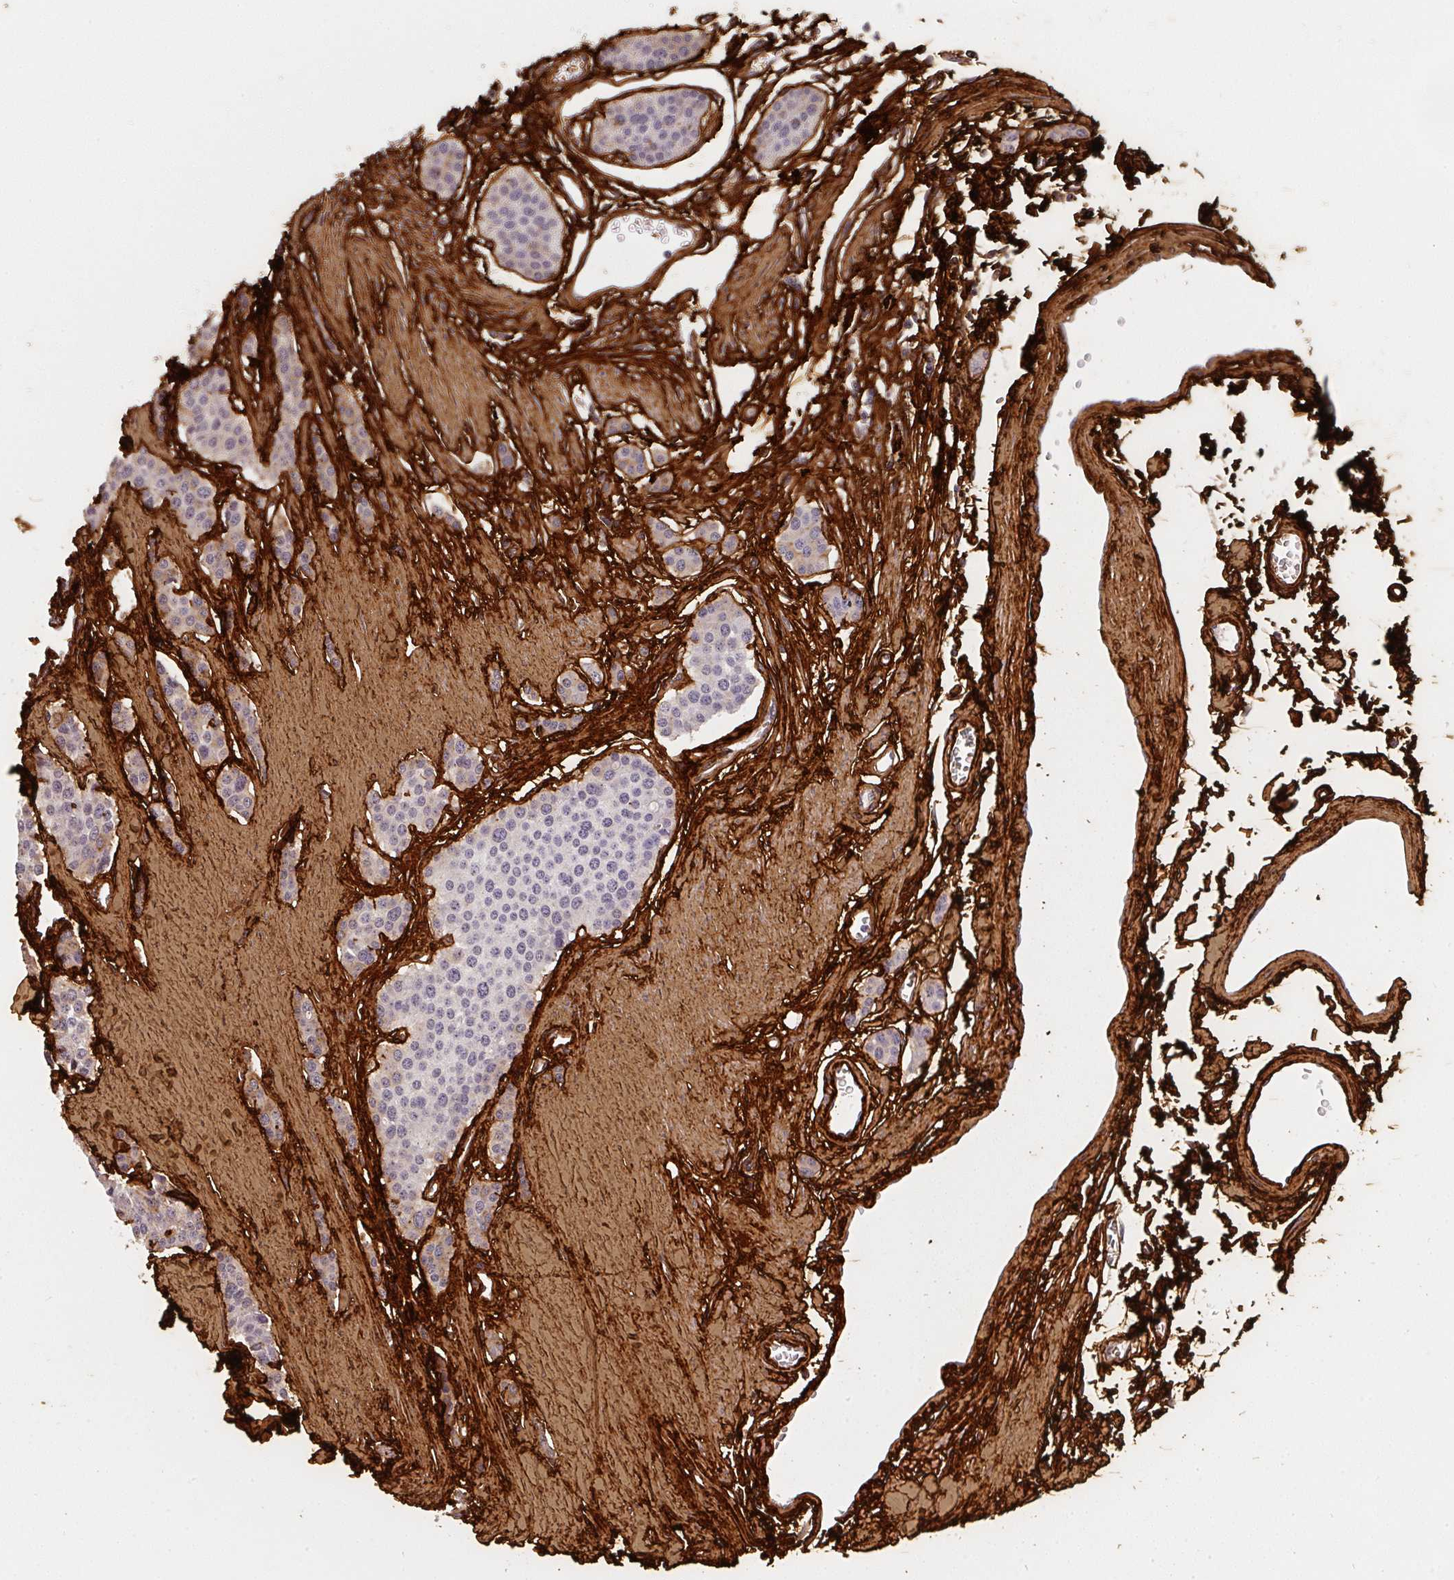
{"staining": {"intensity": "negative", "quantity": "none", "location": "none"}, "tissue": "carcinoid", "cell_type": "Tumor cells", "image_type": "cancer", "snomed": [{"axis": "morphology", "description": "Carcinoid, malignant, NOS"}, {"axis": "topography", "description": "Small intestine"}], "caption": "This is an immunohistochemistry (IHC) photomicrograph of carcinoid. There is no staining in tumor cells.", "gene": "COL3A1", "patient": {"sex": "male", "age": 60}}